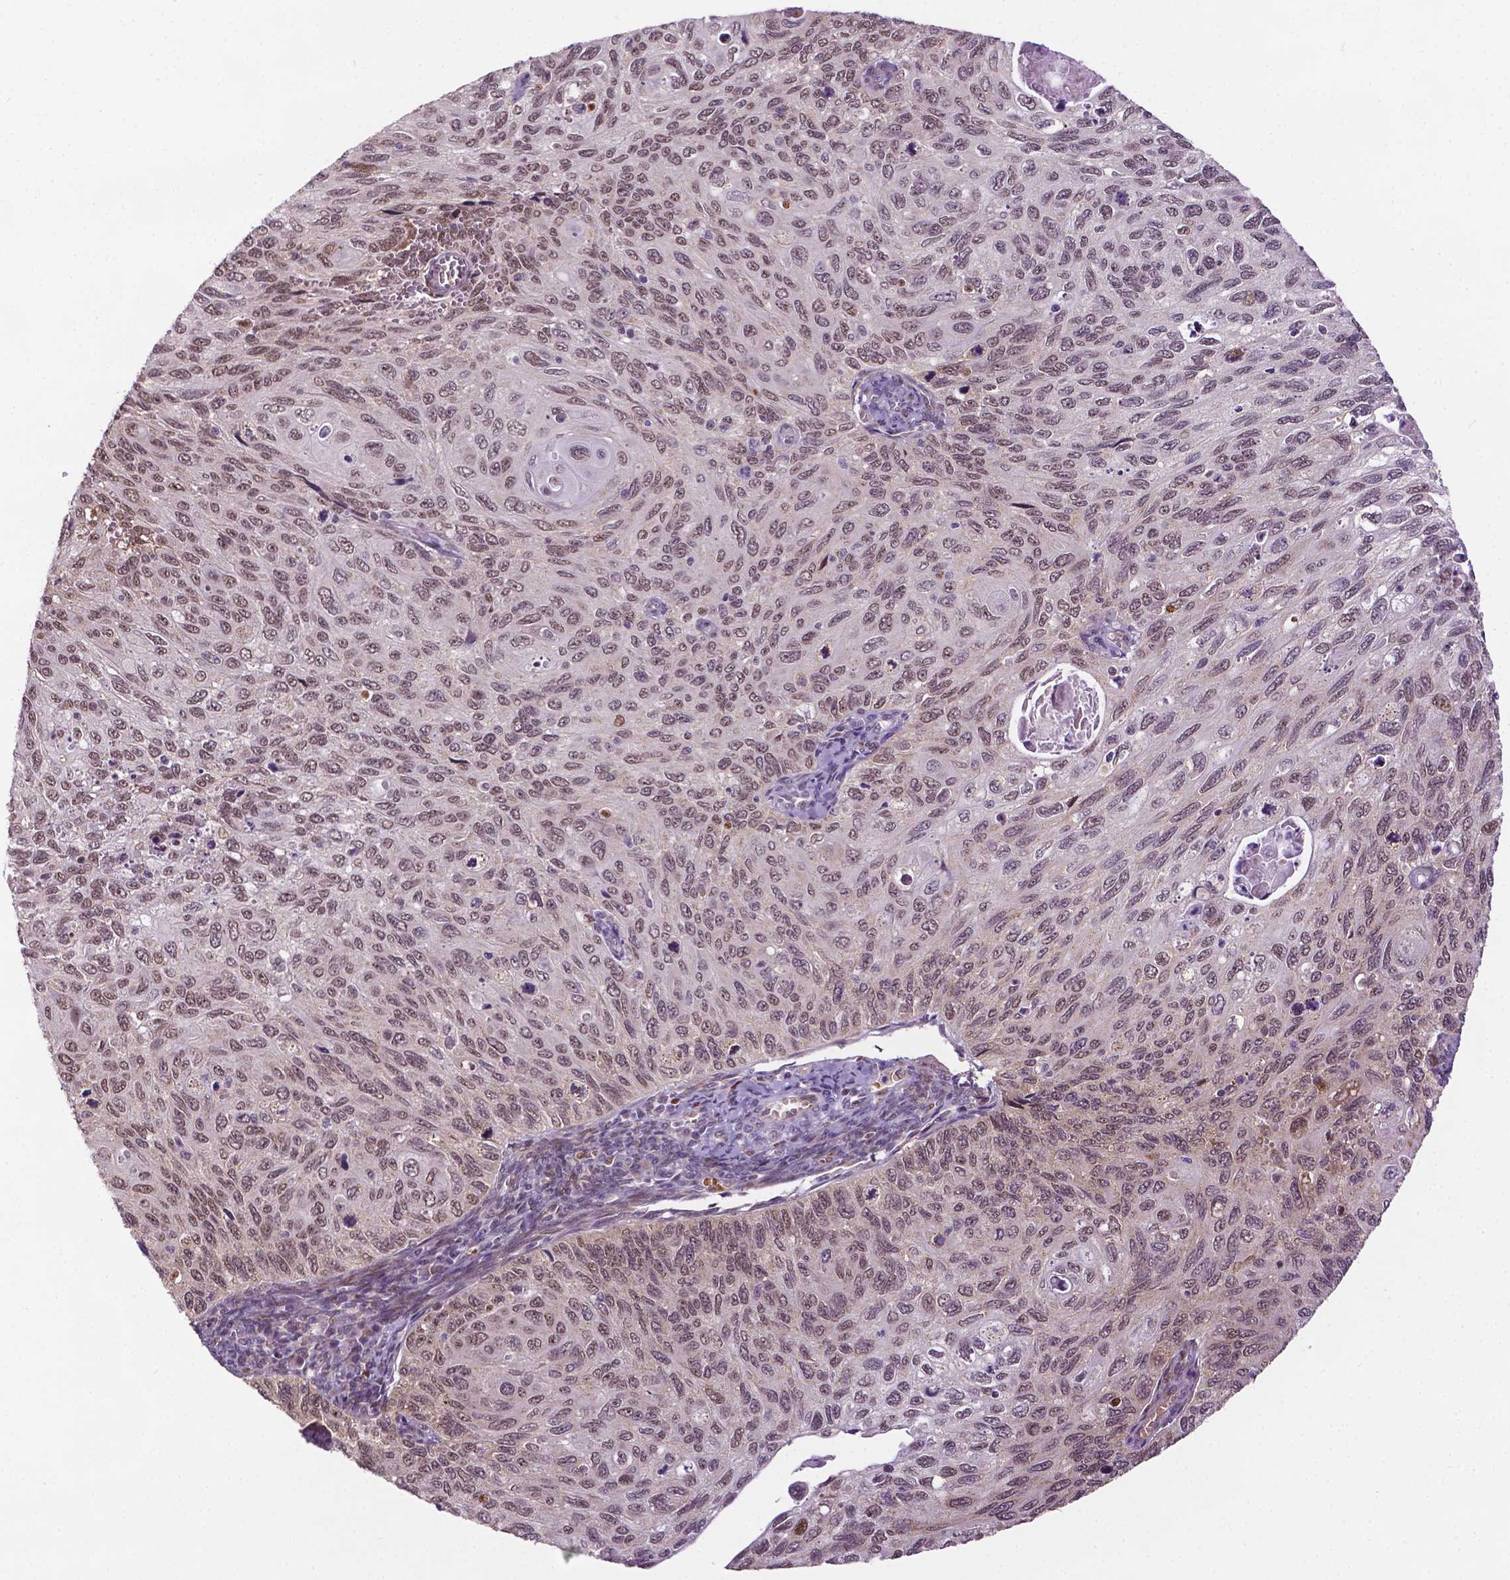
{"staining": {"intensity": "moderate", "quantity": ">75%", "location": "nuclear"}, "tissue": "cervical cancer", "cell_type": "Tumor cells", "image_type": "cancer", "snomed": [{"axis": "morphology", "description": "Squamous cell carcinoma, NOS"}, {"axis": "topography", "description": "Cervix"}], "caption": "Squamous cell carcinoma (cervical) tissue shows moderate nuclear staining in approximately >75% of tumor cells (Stains: DAB in brown, nuclei in blue, Microscopy: brightfield microscopy at high magnification).", "gene": "ZNF41", "patient": {"sex": "female", "age": 70}}